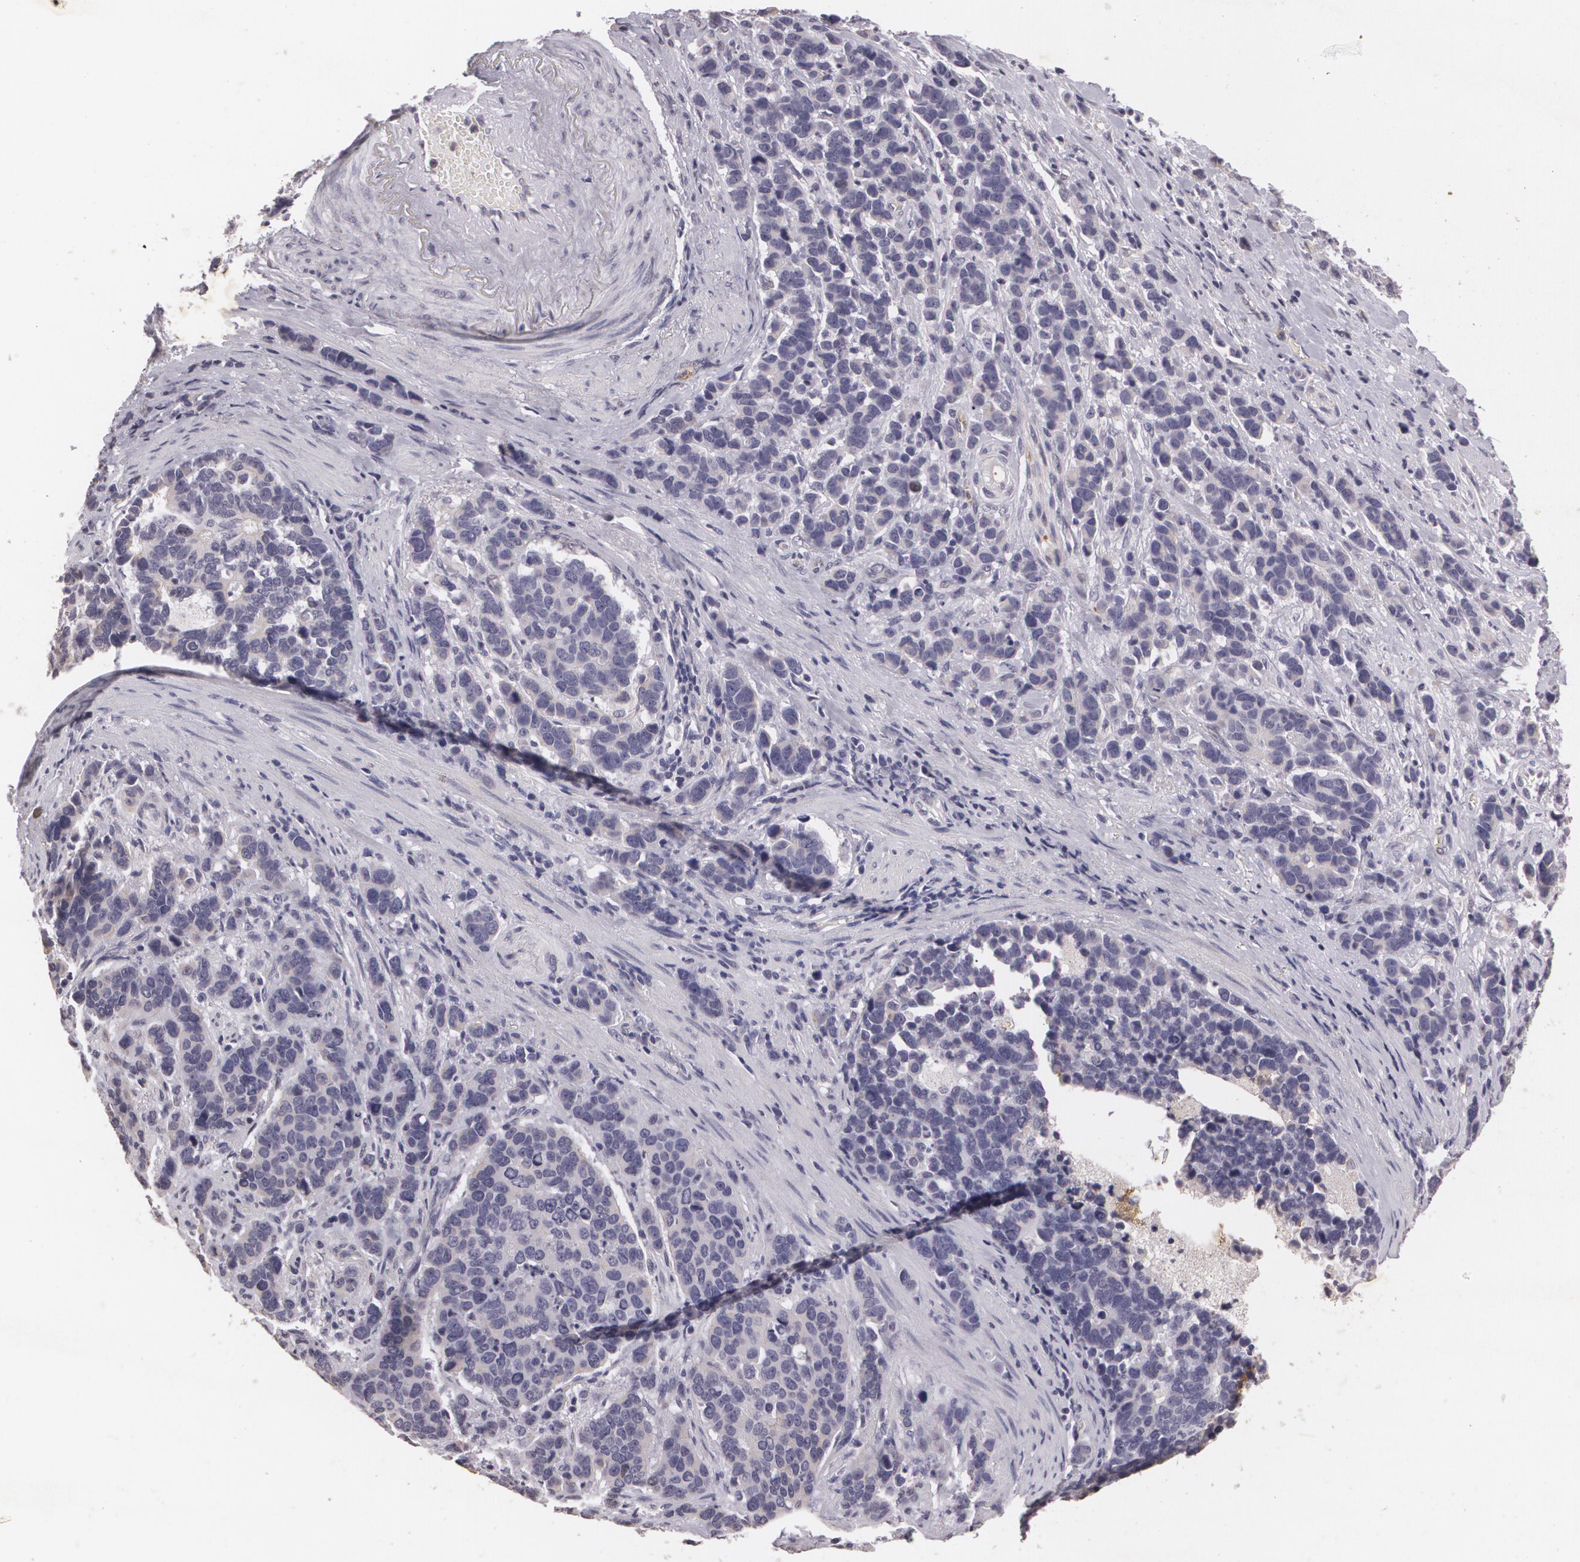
{"staining": {"intensity": "negative", "quantity": "none", "location": "none"}, "tissue": "stomach cancer", "cell_type": "Tumor cells", "image_type": "cancer", "snomed": [{"axis": "morphology", "description": "Adenocarcinoma, NOS"}, {"axis": "topography", "description": "Stomach, upper"}], "caption": "Immunohistochemistry of stomach adenocarcinoma displays no staining in tumor cells.", "gene": "KCNA4", "patient": {"sex": "male", "age": 71}}